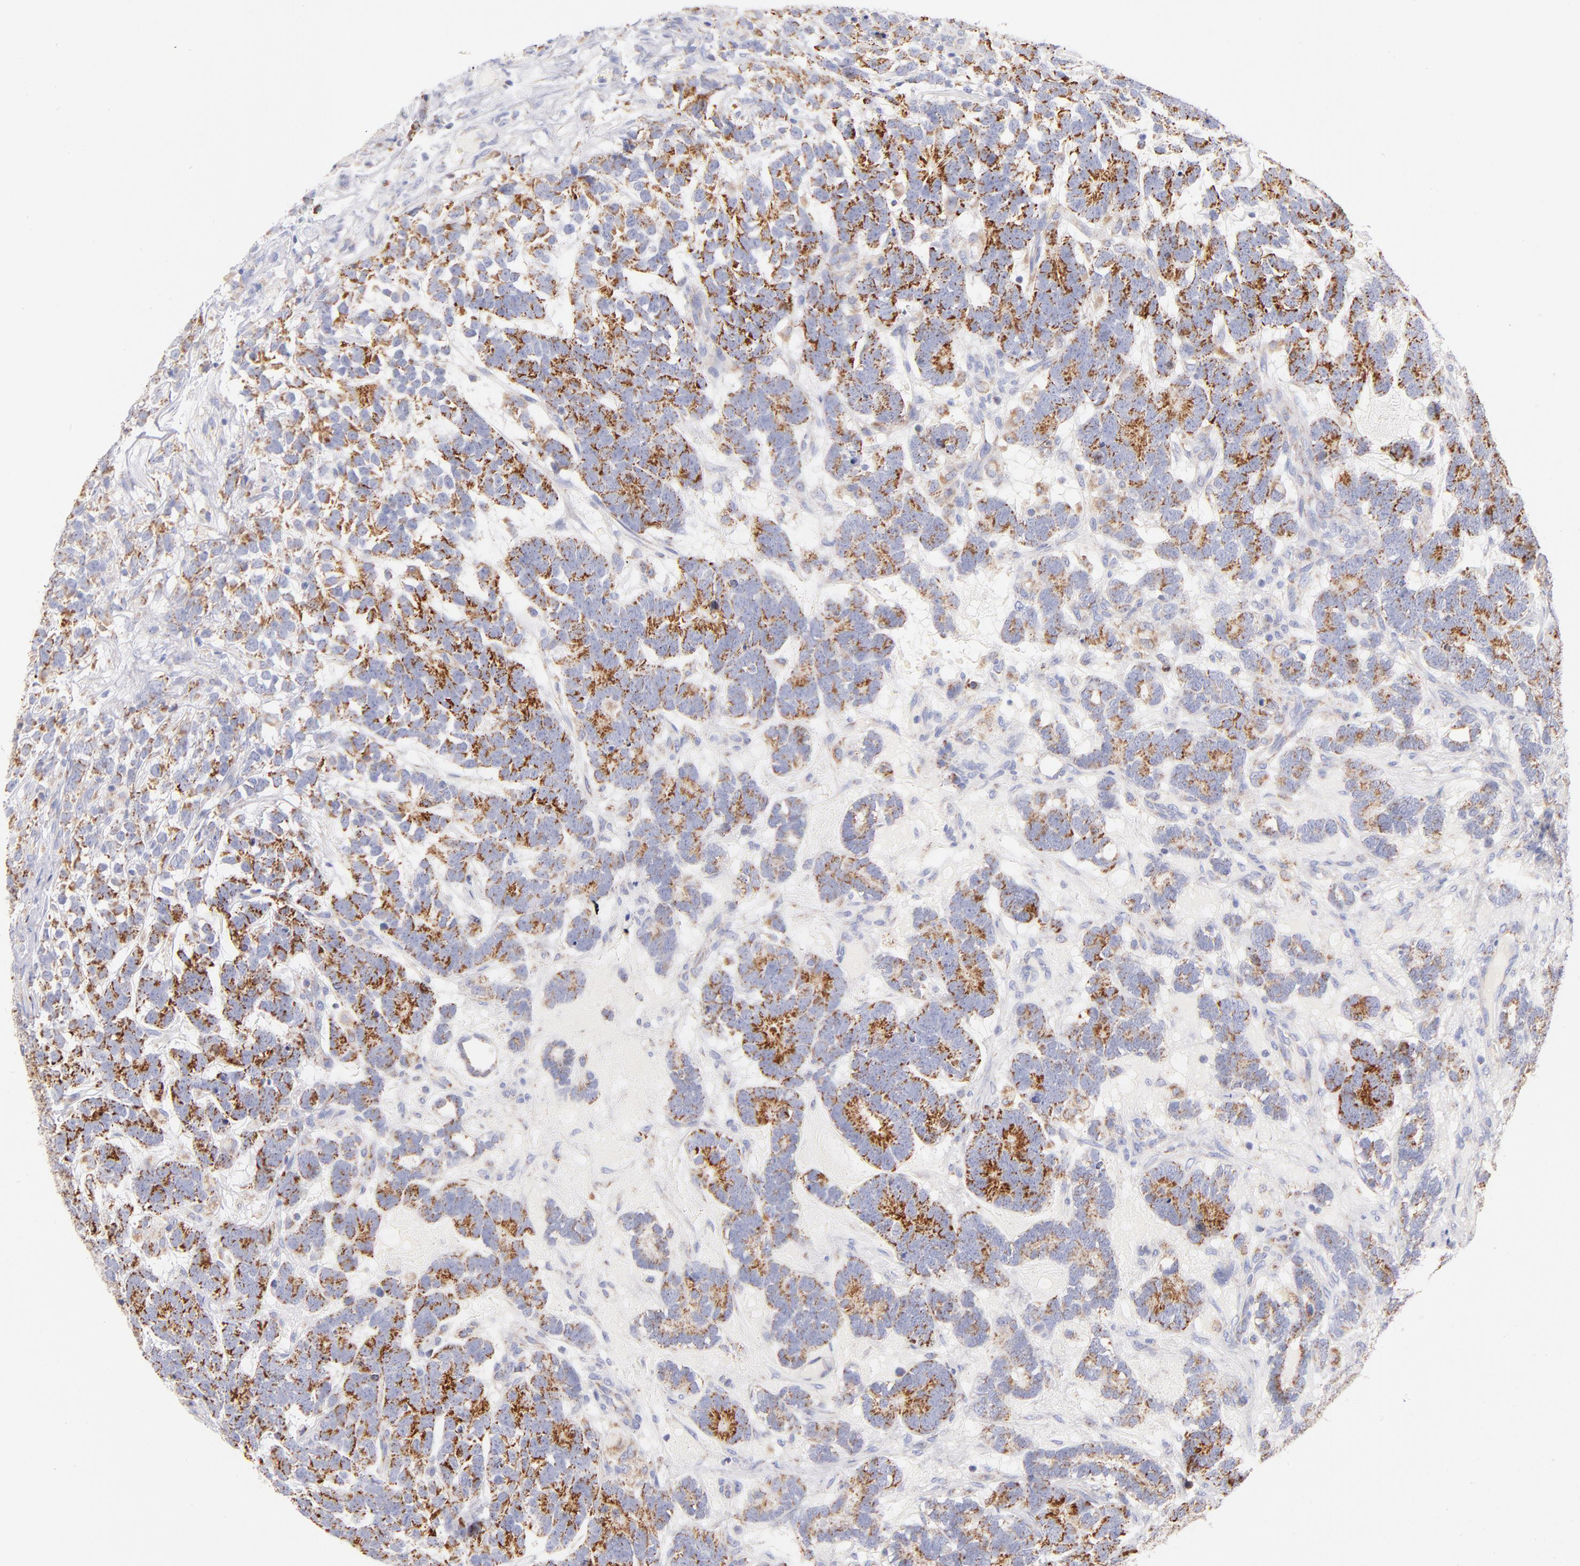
{"staining": {"intensity": "strong", "quantity": ">75%", "location": "cytoplasmic/membranous"}, "tissue": "testis cancer", "cell_type": "Tumor cells", "image_type": "cancer", "snomed": [{"axis": "morphology", "description": "Carcinoma, Embryonal, NOS"}, {"axis": "topography", "description": "Testis"}], "caption": "Embryonal carcinoma (testis) stained with immunohistochemistry (IHC) exhibits strong cytoplasmic/membranous staining in about >75% of tumor cells.", "gene": "AIFM1", "patient": {"sex": "male", "age": 26}}